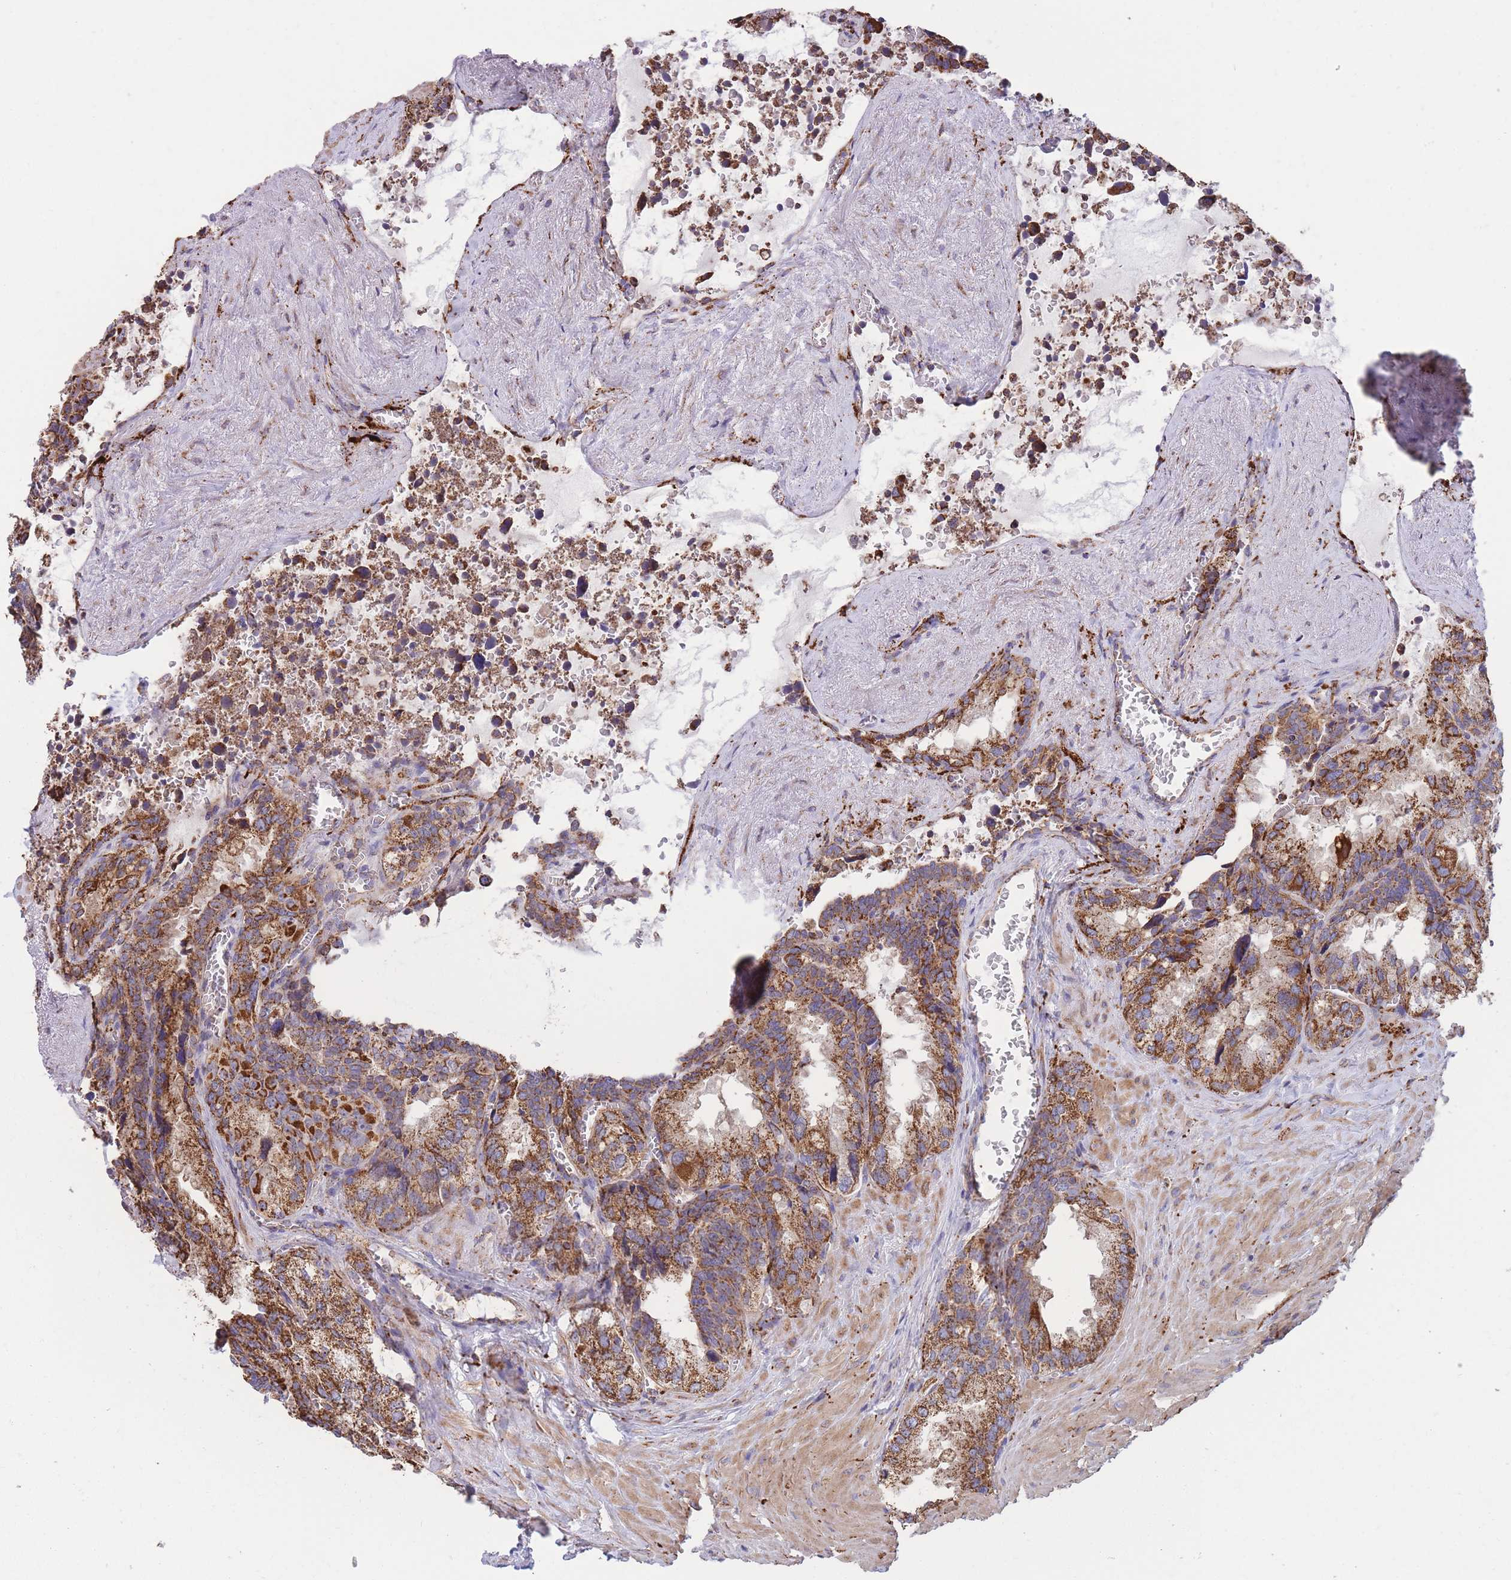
{"staining": {"intensity": "strong", "quantity": ">75%", "location": "cytoplasmic/membranous"}, "tissue": "seminal vesicle", "cell_type": "Glandular cells", "image_type": "normal", "snomed": [{"axis": "morphology", "description": "Normal tissue, NOS"}, {"axis": "topography", "description": "Seminal veicle"}], "caption": "High-power microscopy captured an immunohistochemistry (IHC) micrograph of unremarkable seminal vesicle, revealing strong cytoplasmic/membranous positivity in approximately >75% of glandular cells. (Stains: DAB (3,3'-diaminobenzidine) in brown, nuclei in blue, Microscopy: brightfield microscopy at high magnification).", "gene": "FKBP8", "patient": {"sex": "male", "age": 68}}